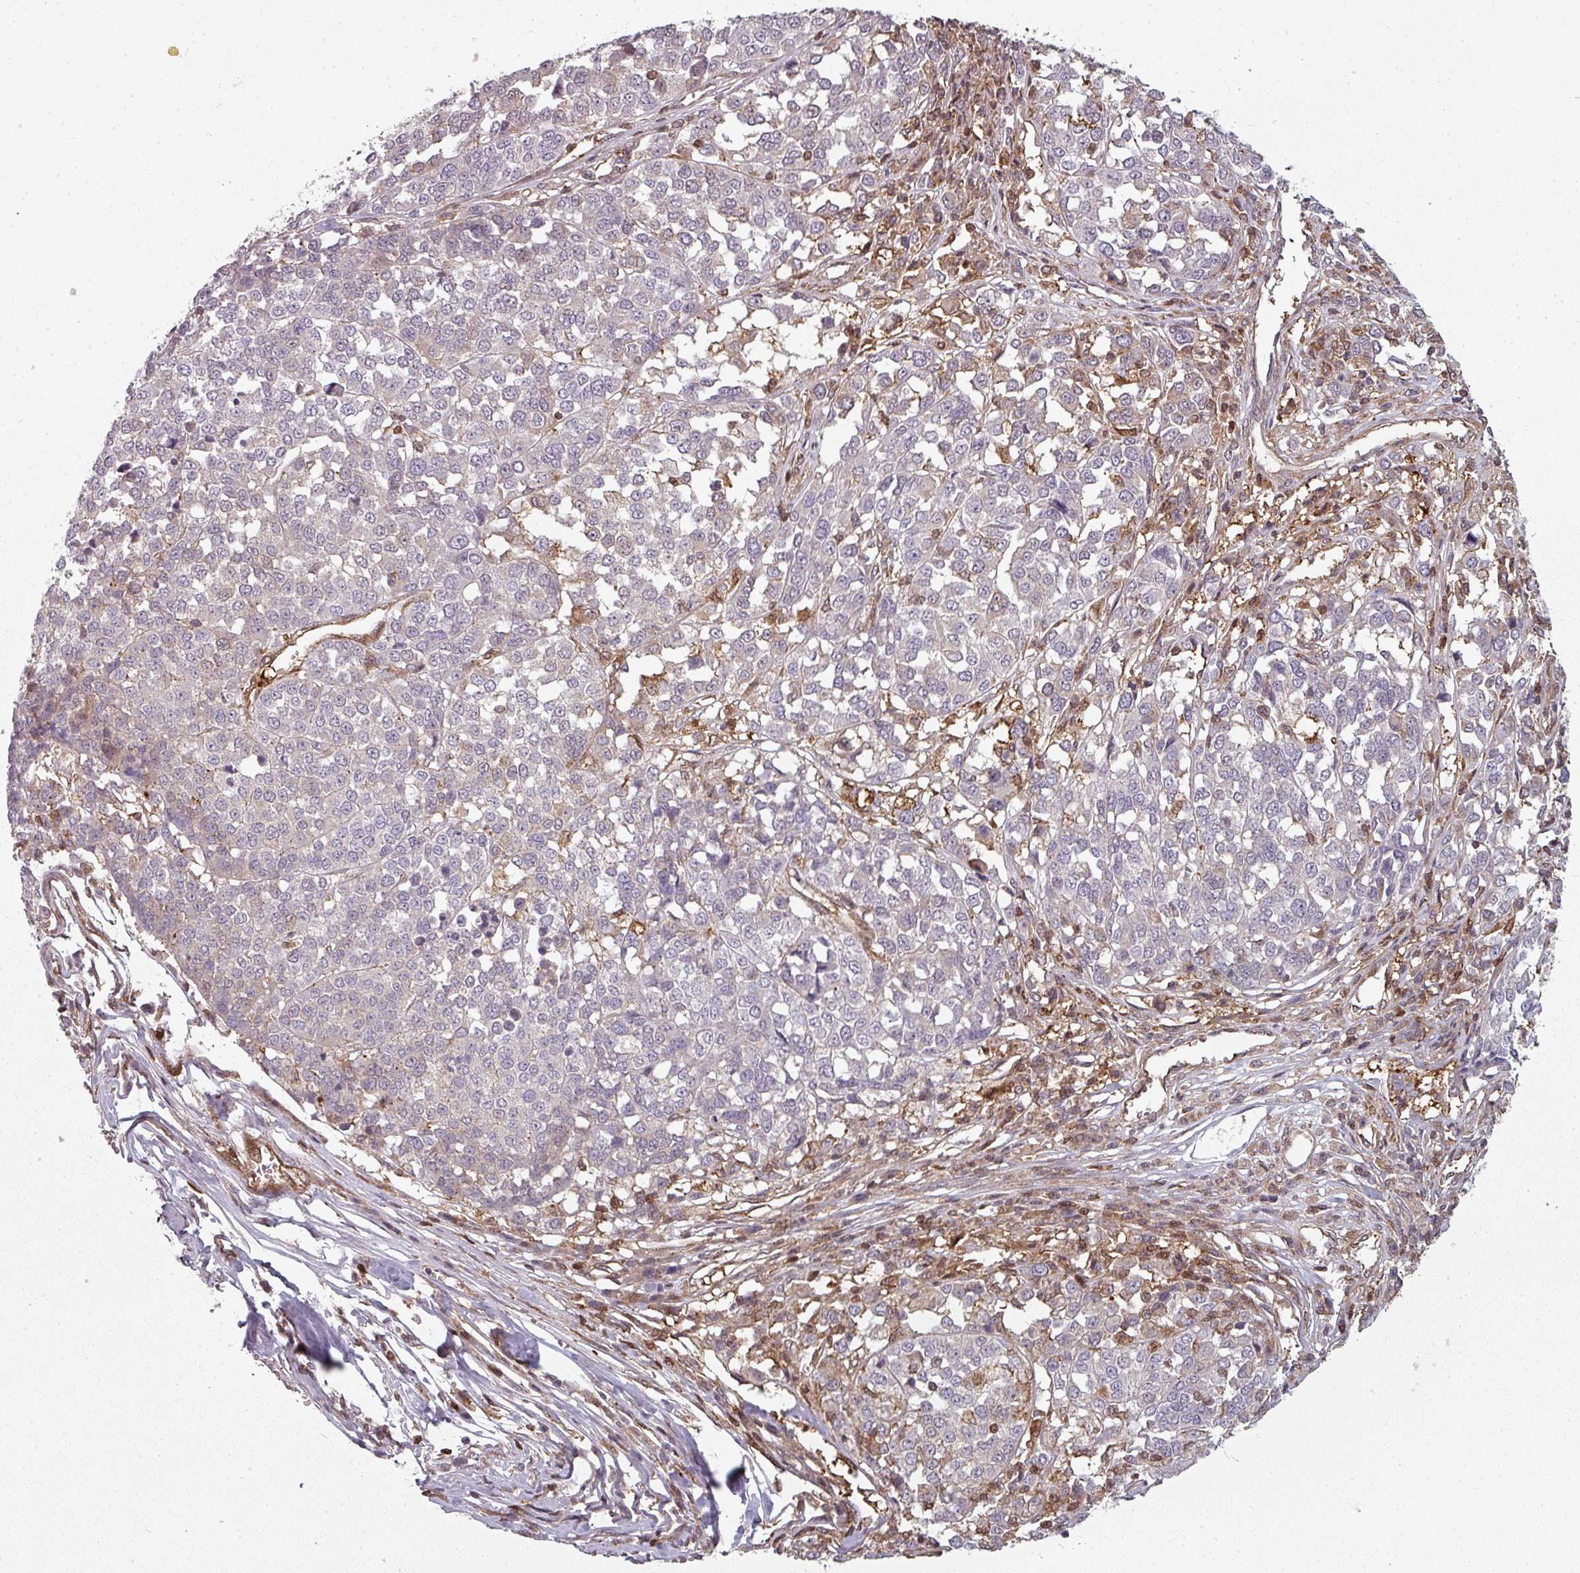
{"staining": {"intensity": "negative", "quantity": "none", "location": "none"}, "tissue": "melanoma", "cell_type": "Tumor cells", "image_type": "cancer", "snomed": [{"axis": "morphology", "description": "Malignant melanoma, Metastatic site"}, {"axis": "topography", "description": "Lymph node"}], "caption": "Tumor cells are negative for protein expression in human malignant melanoma (metastatic site). (DAB (3,3'-diaminobenzidine) immunohistochemistry, high magnification).", "gene": "CLIC1", "patient": {"sex": "male", "age": 44}}